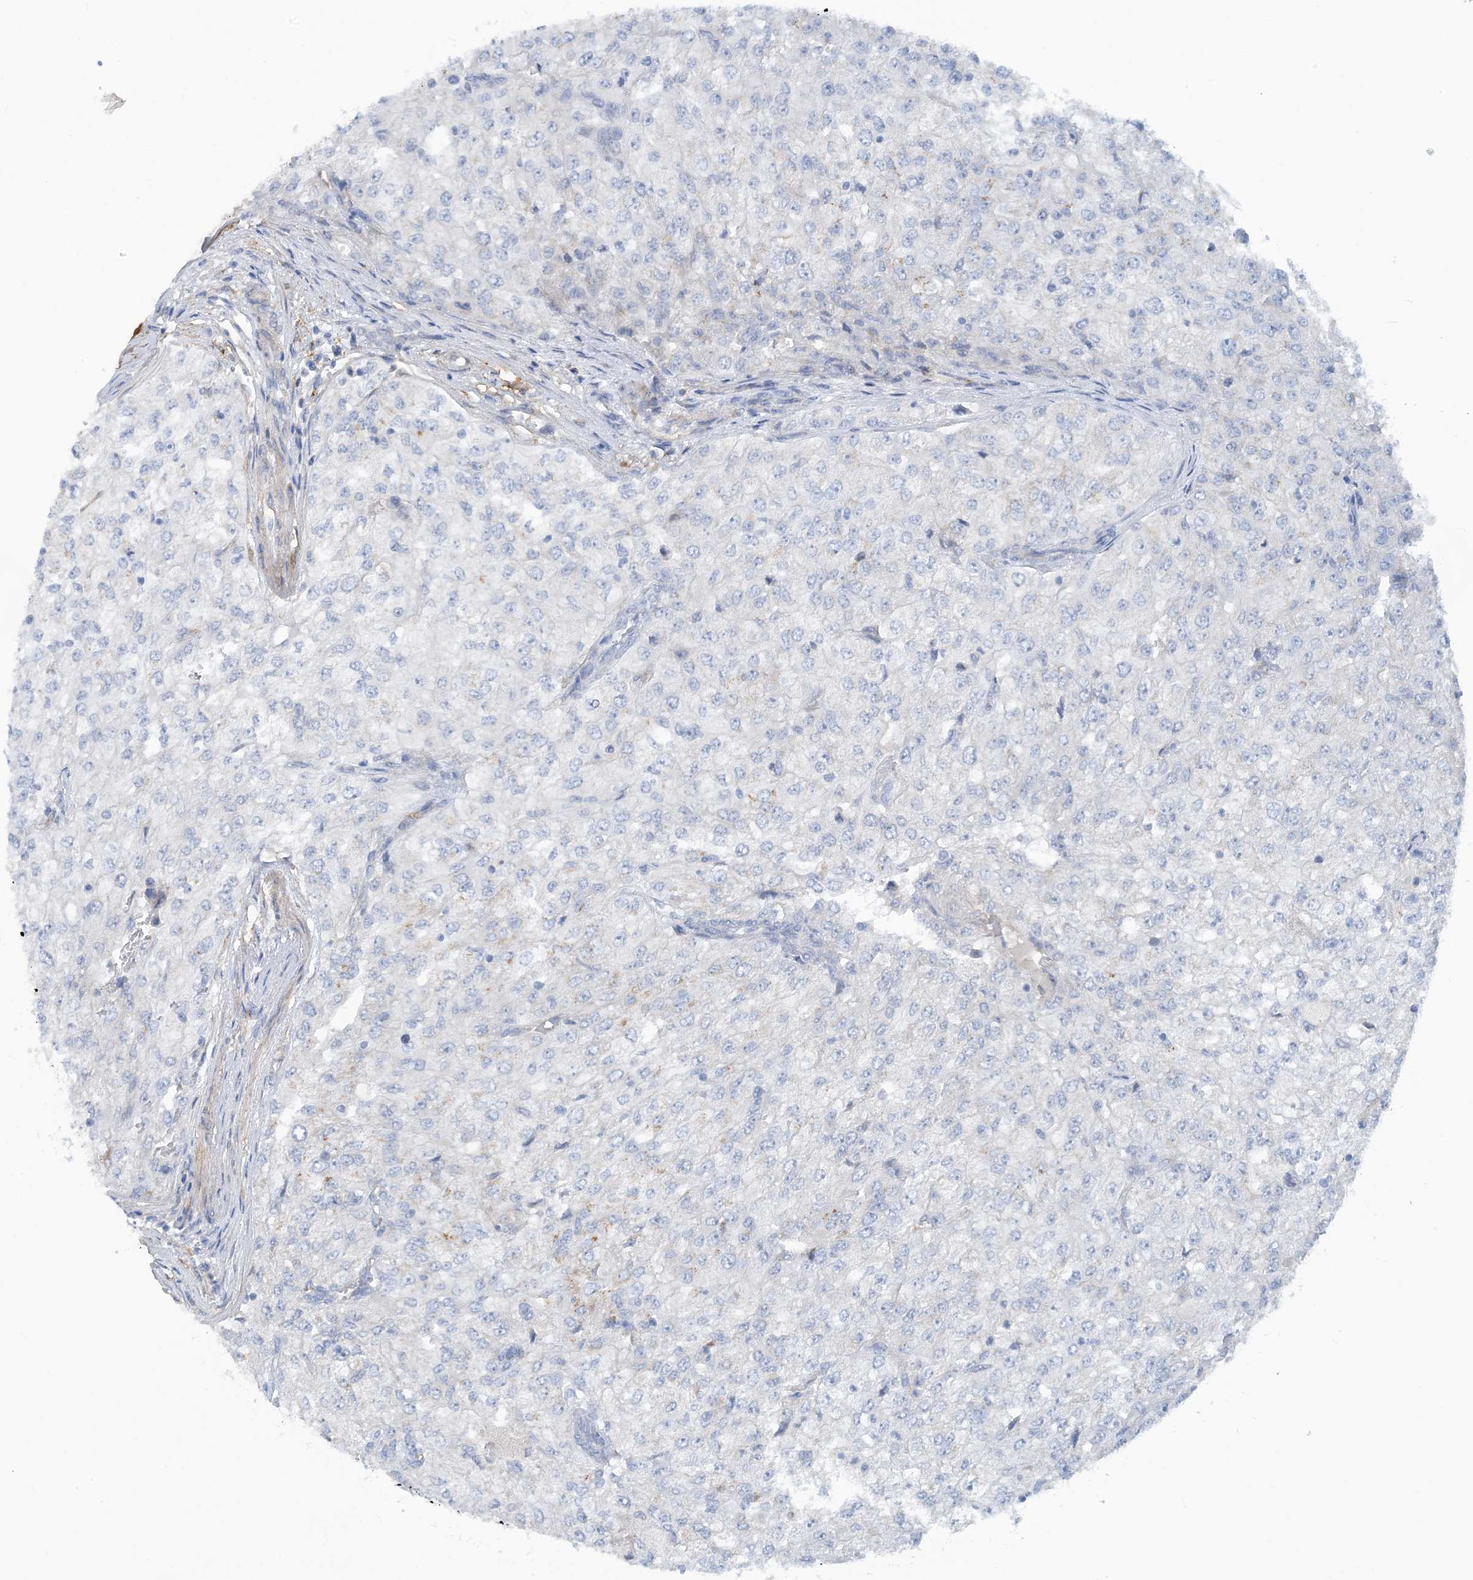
{"staining": {"intensity": "negative", "quantity": "none", "location": "none"}, "tissue": "renal cancer", "cell_type": "Tumor cells", "image_type": "cancer", "snomed": [{"axis": "morphology", "description": "Adenocarcinoma, NOS"}, {"axis": "topography", "description": "Kidney"}], "caption": "There is no significant positivity in tumor cells of renal adenocarcinoma.", "gene": "EIF2A", "patient": {"sex": "female", "age": 54}}